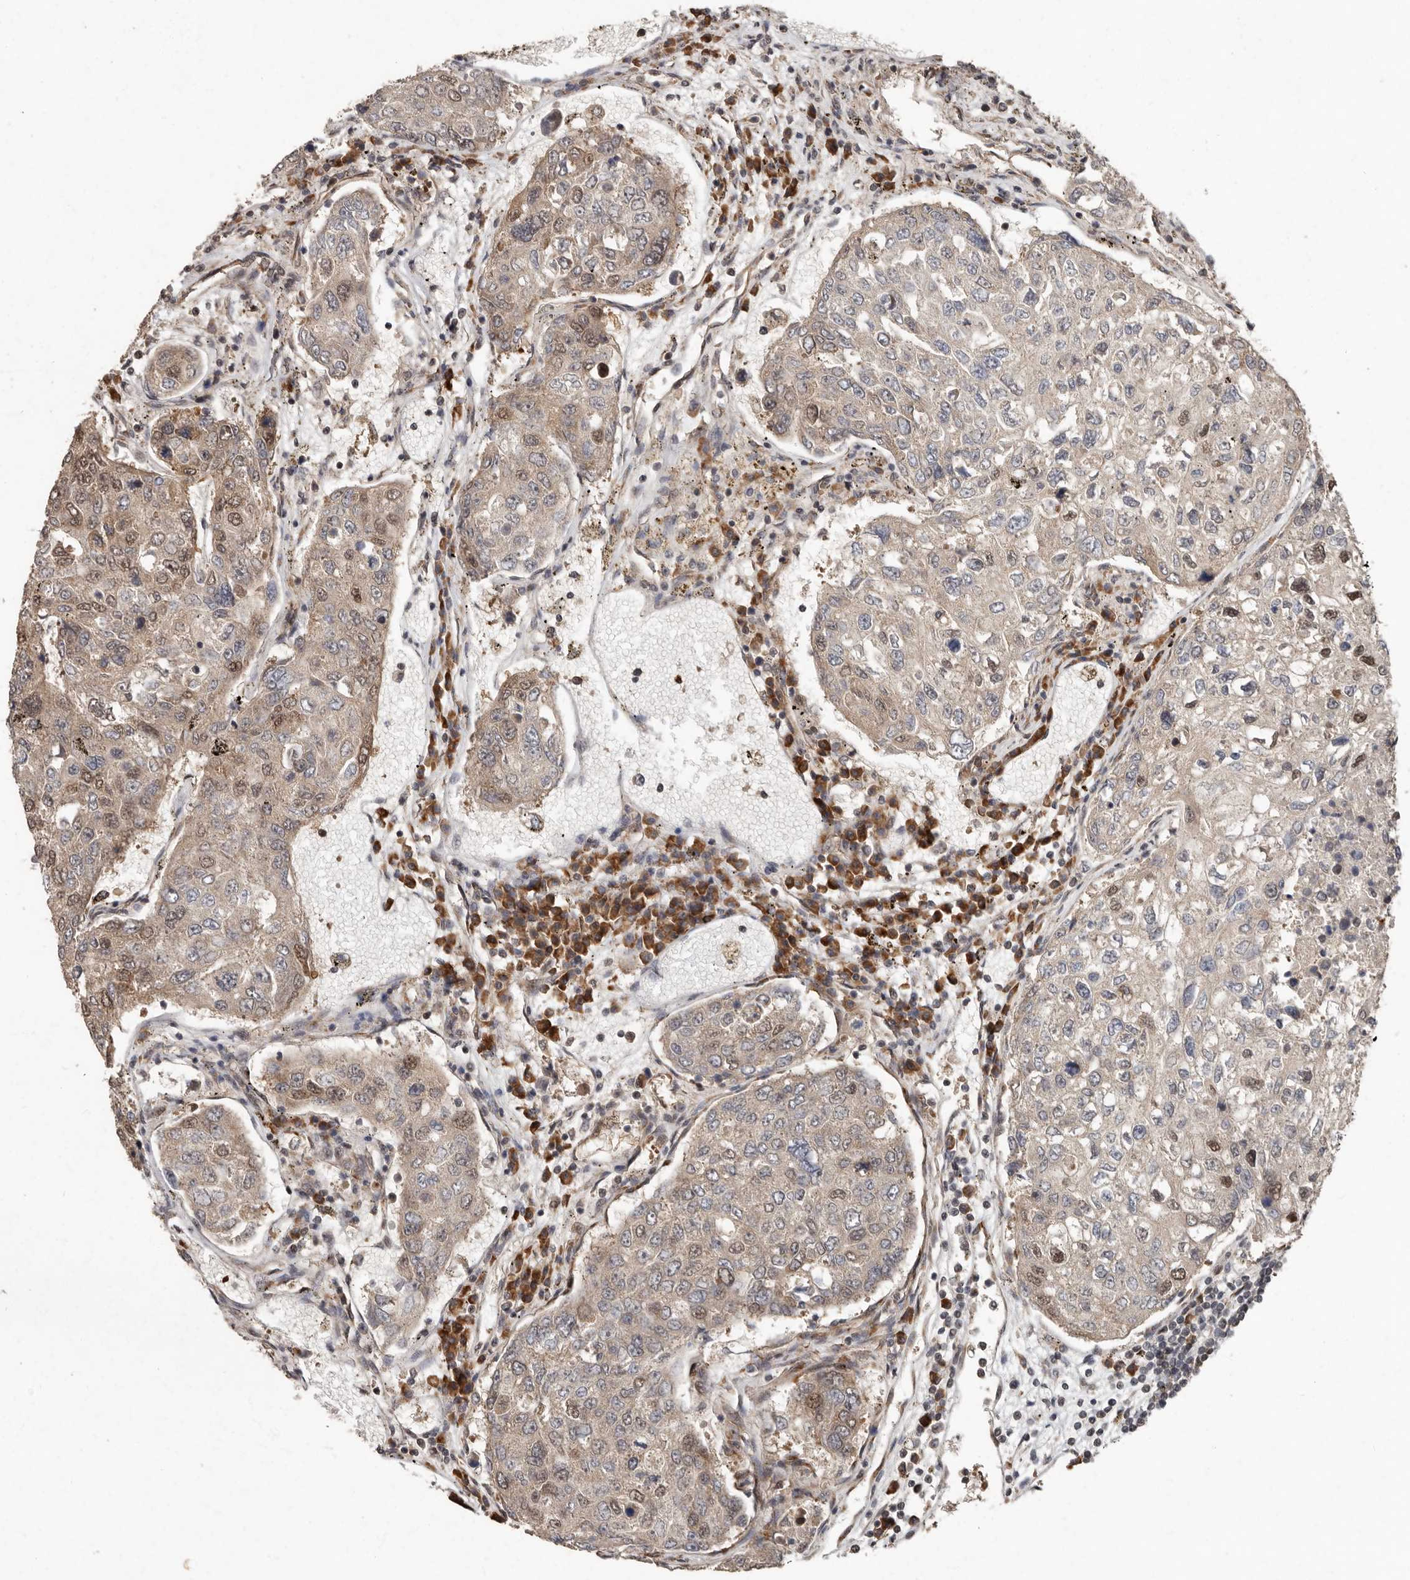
{"staining": {"intensity": "moderate", "quantity": "<25%", "location": "cytoplasmic/membranous,nuclear"}, "tissue": "urothelial cancer", "cell_type": "Tumor cells", "image_type": "cancer", "snomed": [{"axis": "morphology", "description": "Urothelial carcinoma, High grade"}, {"axis": "topography", "description": "Lymph node"}, {"axis": "topography", "description": "Urinary bladder"}], "caption": "Tumor cells reveal low levels of moderate cytoplasmic/membranous and nuclear expression in about <25% of cells in high-grade urothelial carcinoma. (DAB (3,3'-diaminobenzidine) = brown stain, brightfield microscopy at high magnification).", "gene": "LRGUK", "patient": {"sex": "male", "age": 51}}